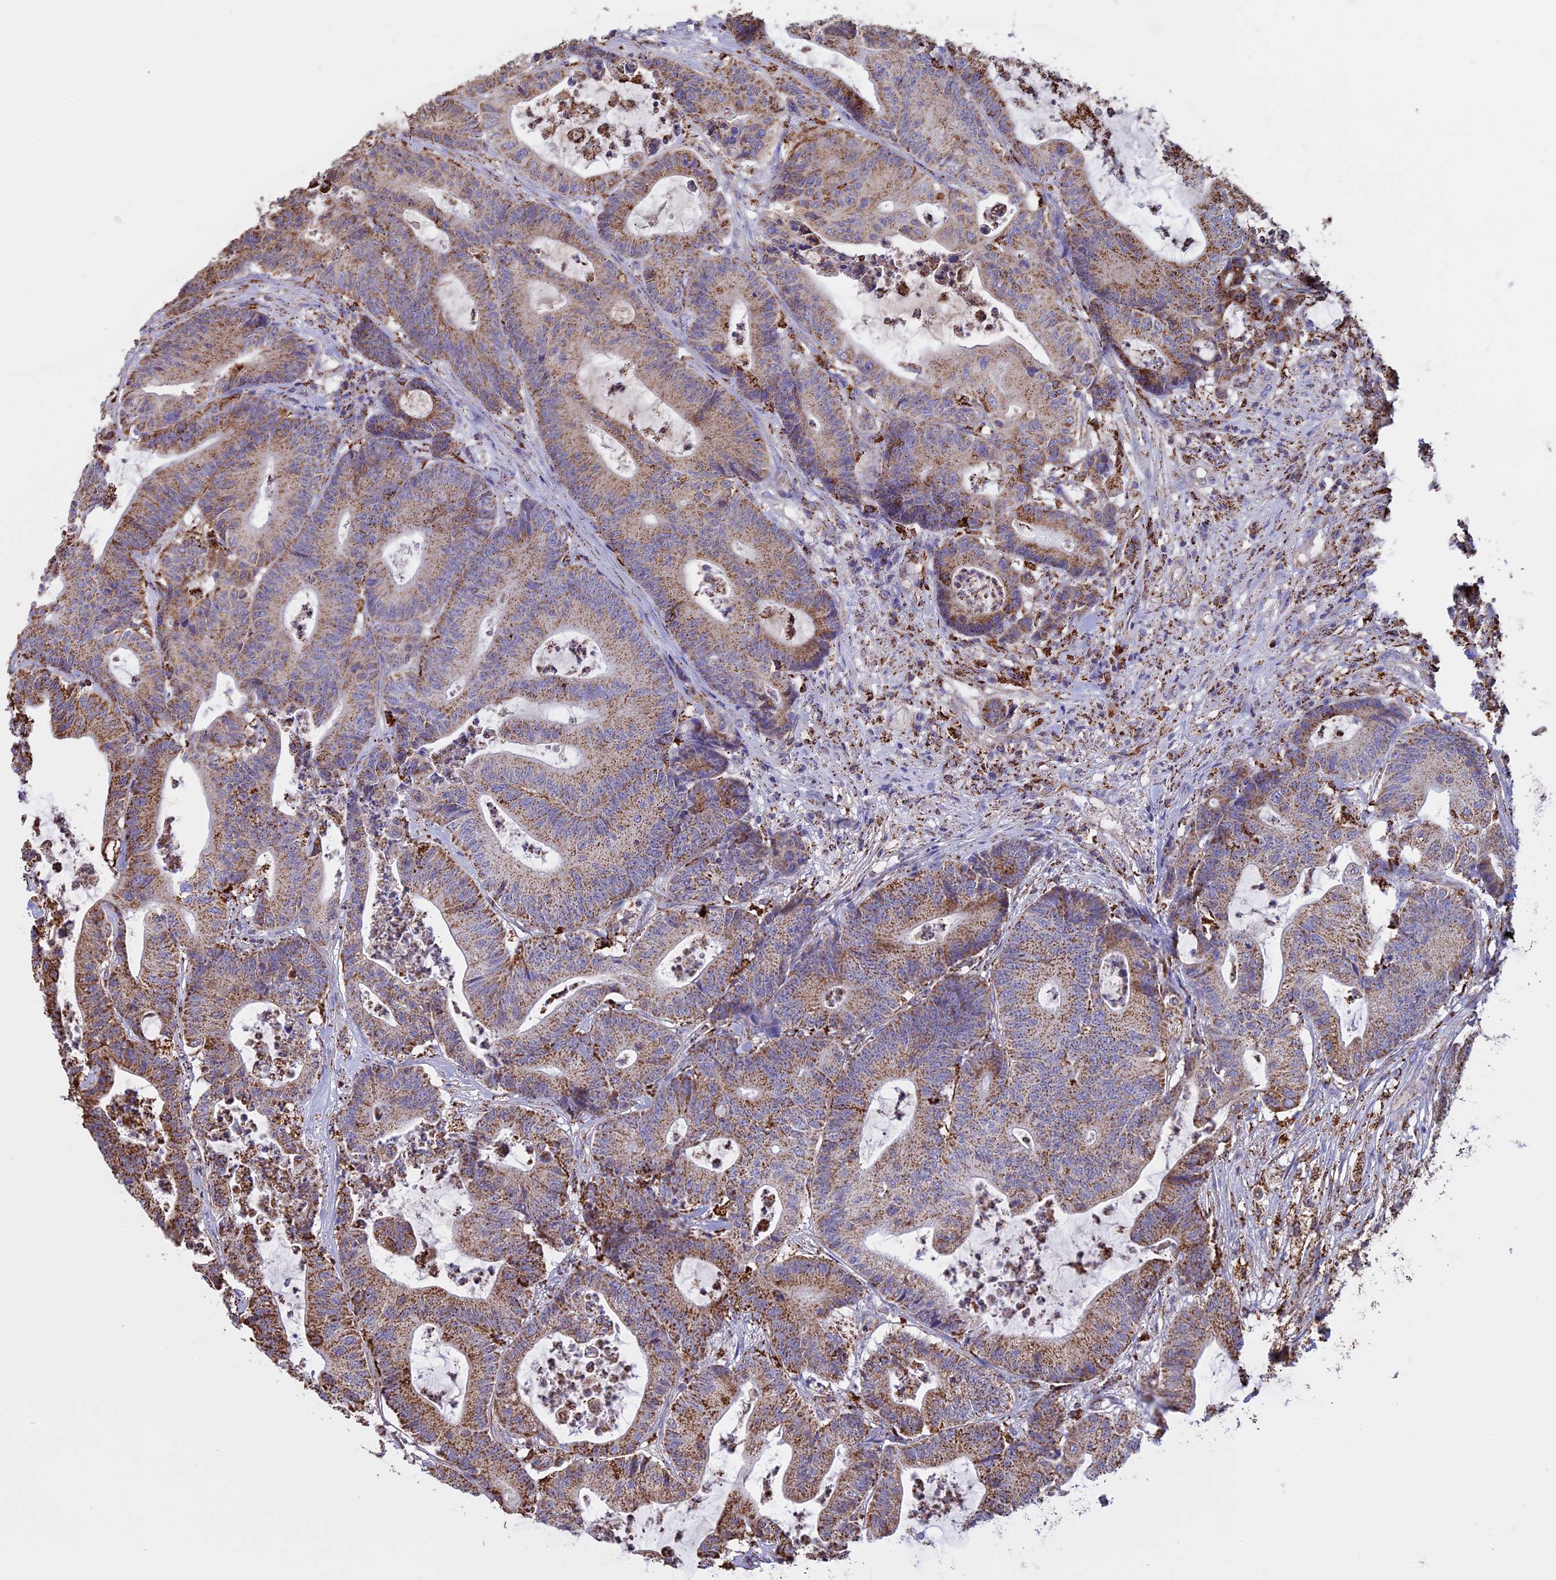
{"staining": {"intensity": "moderate", "quantity": ">75%", "location": "cytoplasmic/membranous"}, "tissue": "colorectal cancer", "cell_type": "Tumor cells", "image_type": "cancer", "snomed": [{"axis": "morphology", "description": "Adenocarcinoma, NOS"}, {"axis": "topography", "description": "Colon"}], "caption": "Moderate cytoplasmic/membranous protein positivity is present in about >75% of tumor cells in colorectal adenocarcinoma.", "gene": "KCNG1", "patient": {"sex": "female", "age": 84}}